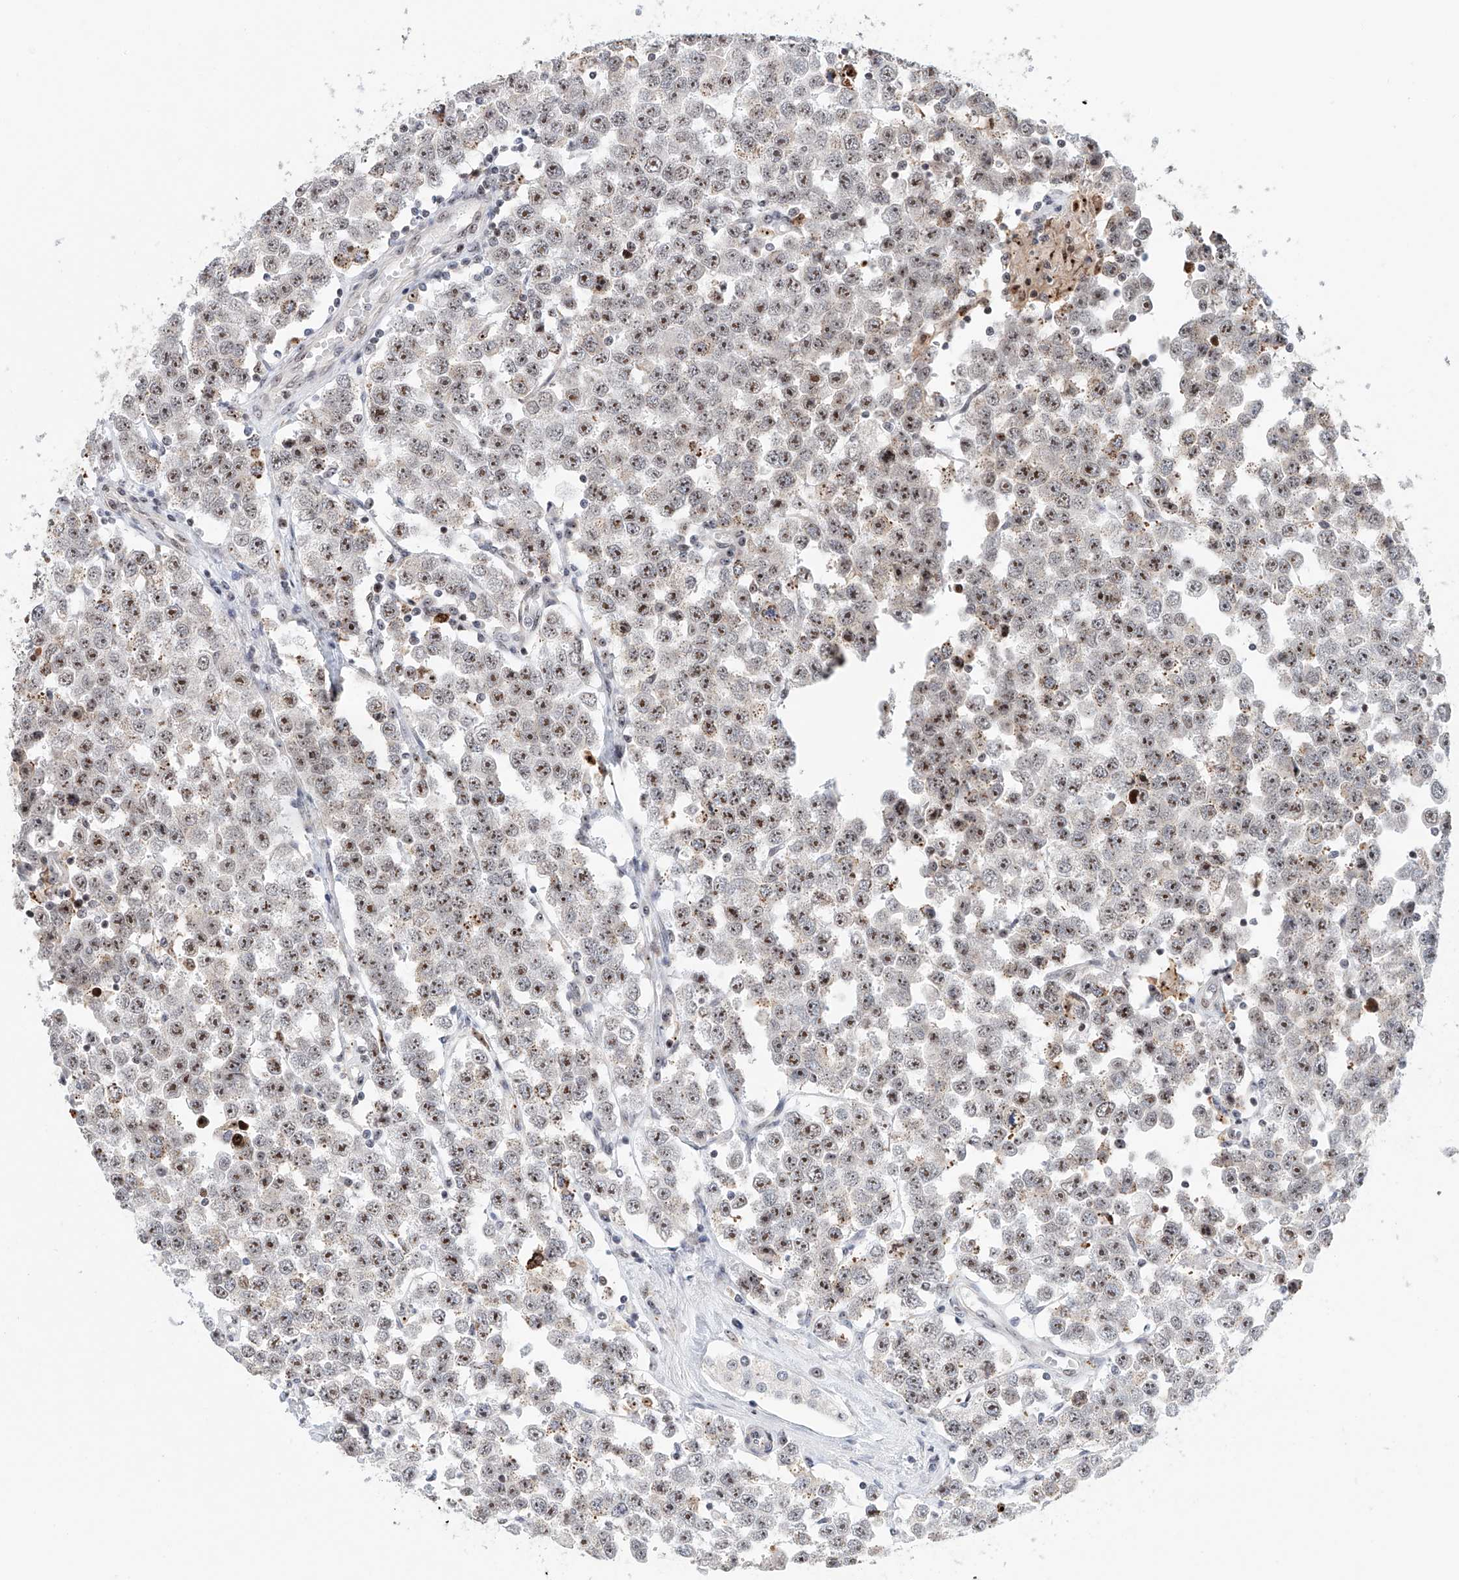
{"staining": {"intensity": "moderate", "quantity": ">75%", "location": "nuclear"}, "tissue": "testis cancer", "cell_type": "Tumor cells", "image_type": "cancer", "snomed": [{"axis": "morphology", "description": "Seminoma, NOS"}, {"axis": "topography", "description": "Testis"}], "caption": "Seminoma (testis) was stained to show a protein in brown. There is medium levels of moderate nuclear staining in about >75% of tumor cells.", "gene": "PRUNE2", "patient": {"sex": "male", "age": 28}}